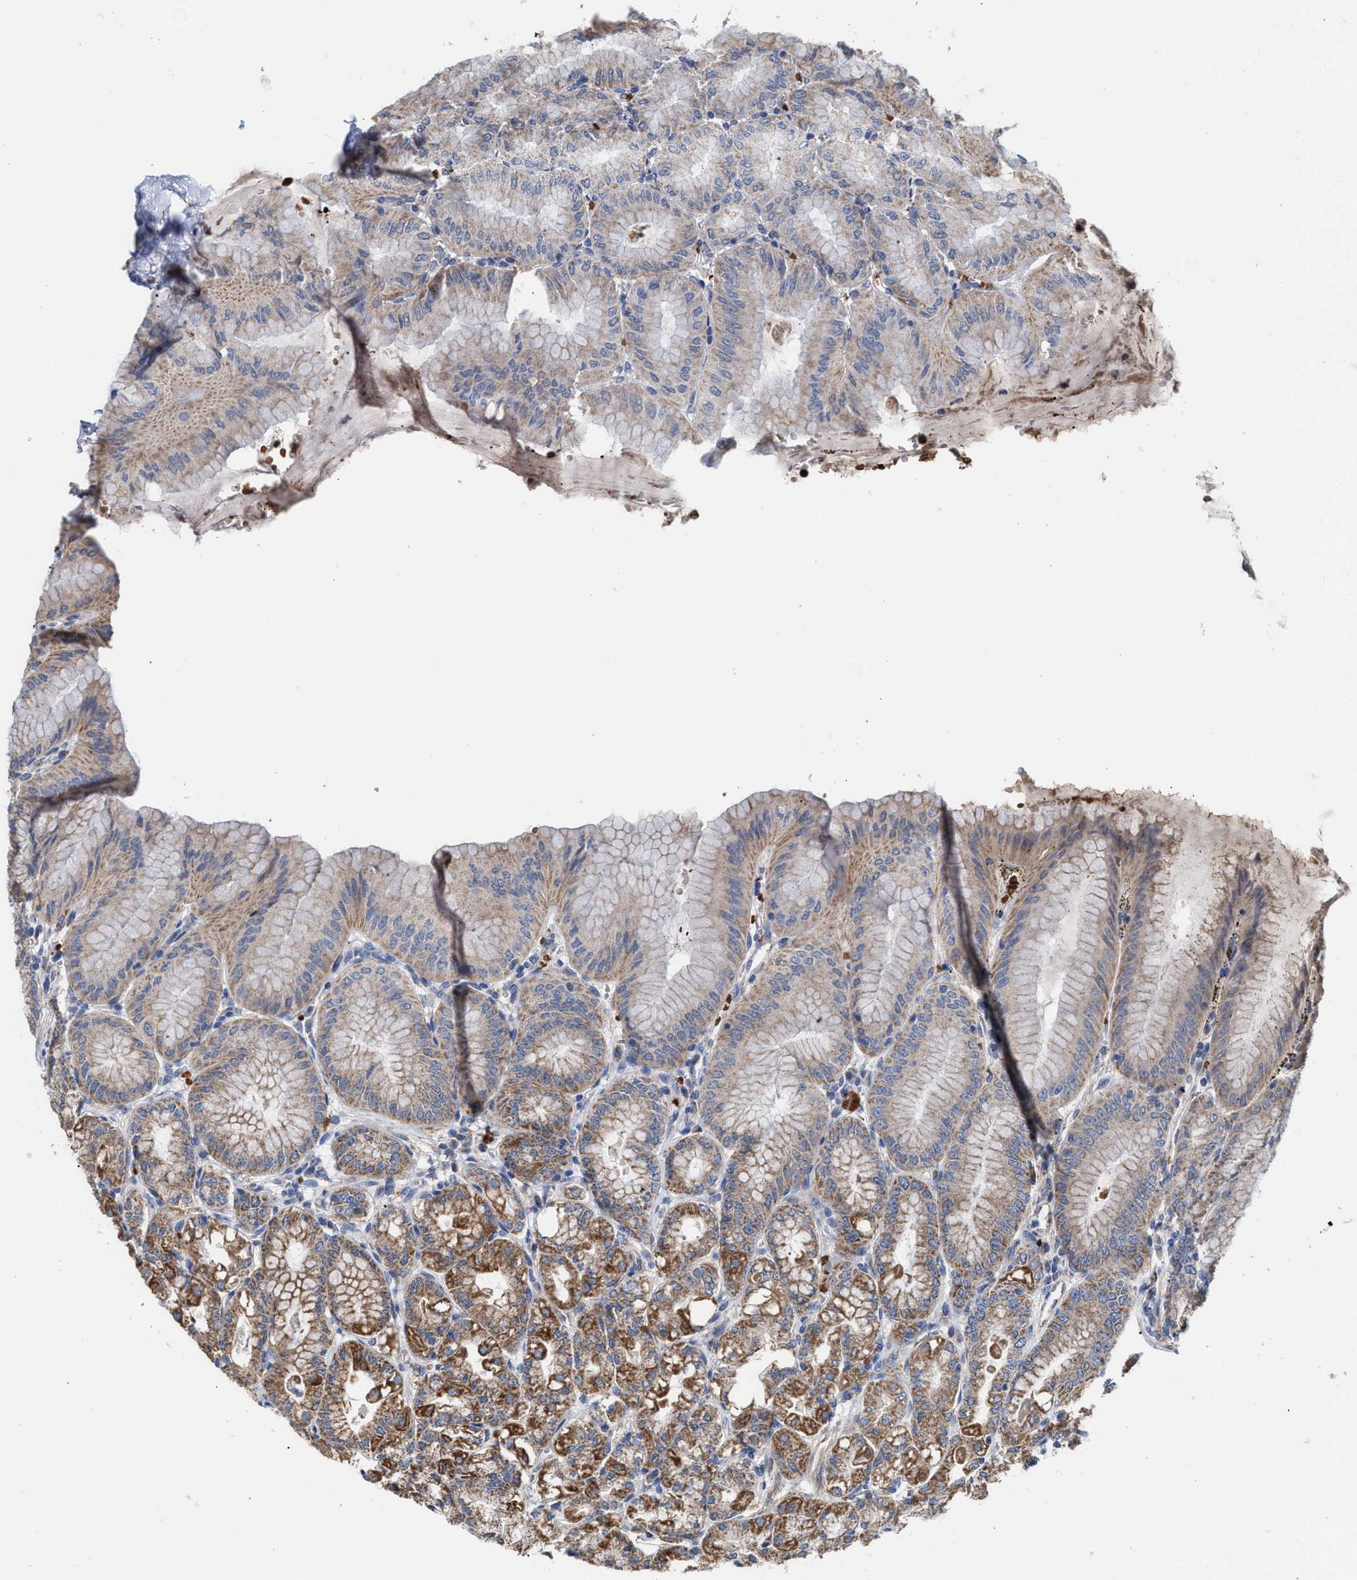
{"staining": {"intensity": "strong", "quantity": ">75%", "location": "cytoplasmic/membranous"}, "tissue": "stomach", "cell_type": "Glandular cells", "image_type": "normal", "snomed": [{"axis": "morphology", "description": "Normal tissue, NOS"}, {"axis": "topography", "description": "Stomach, lower"}], "caption": "Brown immunohistochemical staining in benign stomach exhibits strong cytoplasmic/membranous expression in about >75% of glandular cells. The staining was performed using DAB (3,3'-diaminobenzidine), with brown indicating positive protein expression. Nuclei are stained blue with hematoxylin.", "gene": "MECR", "patient": {"sex": "male", "age": 71}}